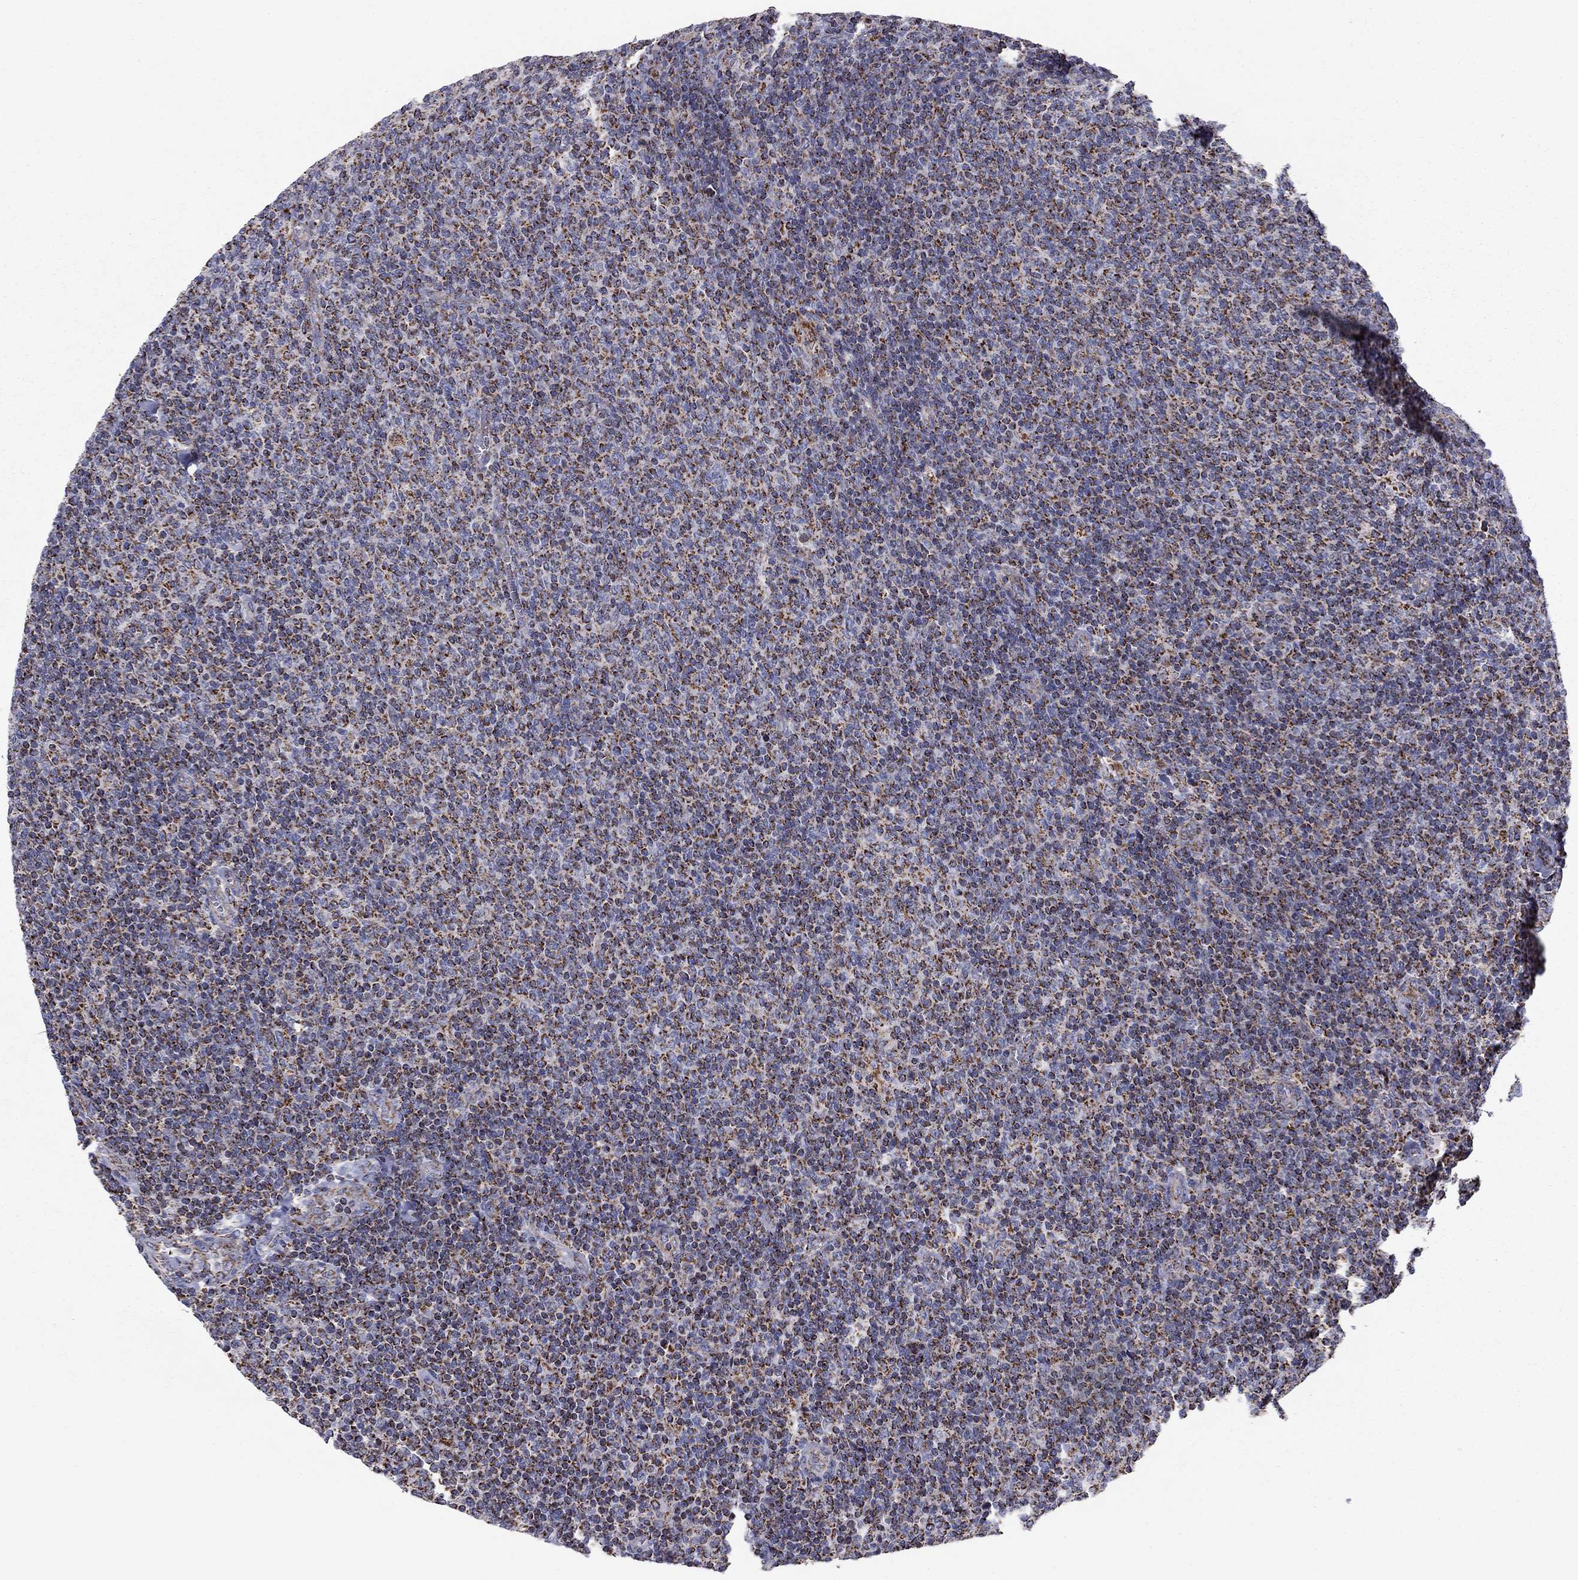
{"staining": {"intensity": "strong", "quantity": ">75%", "location": "cytoplasmic/membranous"}, "tissue": "lymphoma", "cell_type": "Tumor cells", "image_type": "cancer", "snomed": [{"axis": "morphology", "description": "Malignant lymphoma, non-Hodgkin's type, Low grade"}, {"axis": "topography", "description": "Lymph node"}], "caption": "Strong cytoplasmic/membranous staining for a protein is present in approximately >75% of tumor cells of lymphoma using IHC.", "gene": "NDUFV1", "patient": {"sex": "male", "age": 52}}